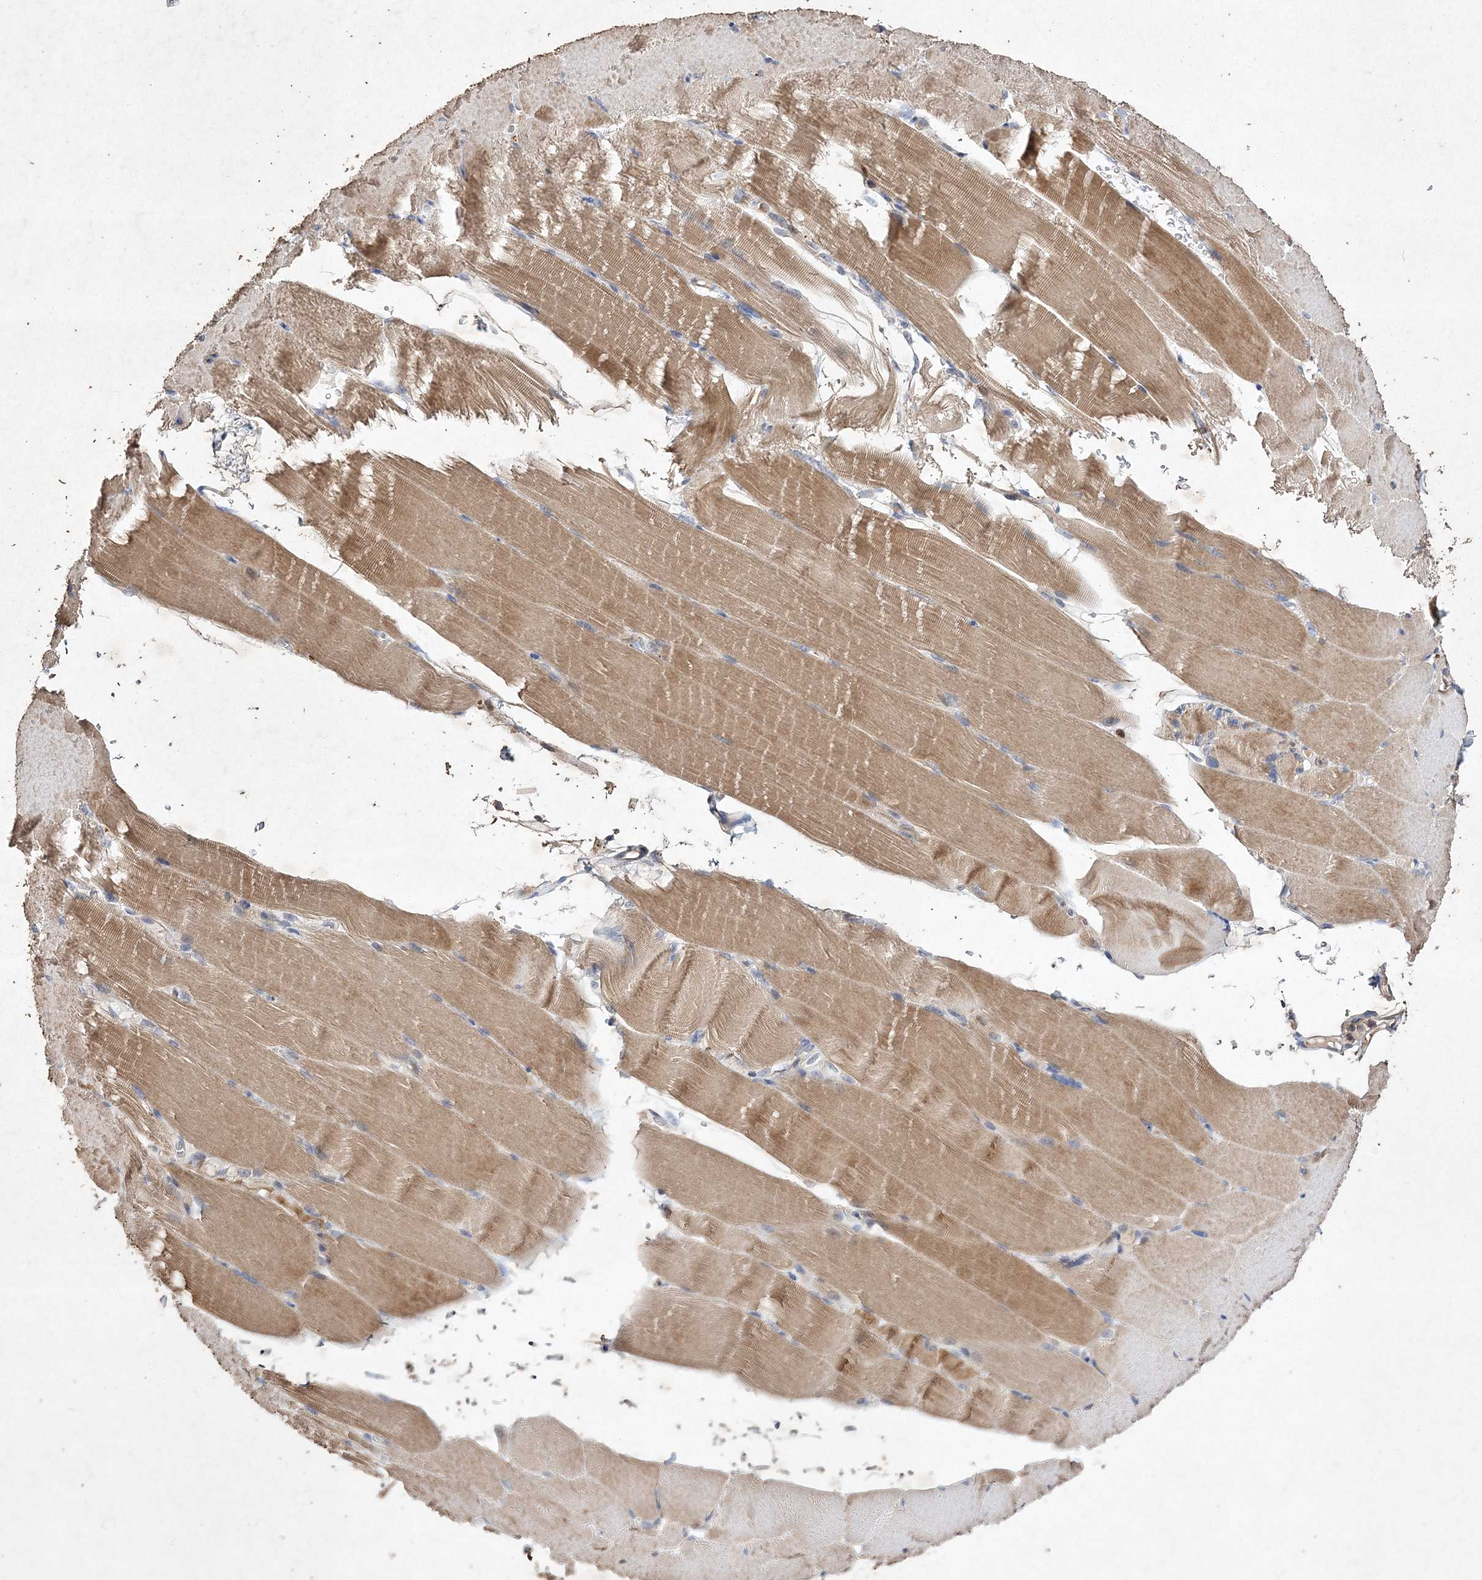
{"staining": {"intensity": "moderate", "quantity": ">75%", "location": "cytoplasmic/membranous"}, "tissue": "skeletal muscle", "cell_type": "Myocytes", "image_type": "normal", "snomed": [{"axis": "morphology", "description": "Normal tissue, NOS"}, {"axis": "topography", "description": "Skeletal muscle"}, {"axis": "topography", "description": "Parathyroid gland"}], "caption": "IHC of unremarkable human skeletal muscle shows medium levels of moderate cytoplasmic/membranous expression in approximately >75% of myocytes. The protein is stained brown, and the nuclei are stained in blue (DAB IHC with brightfield microscopy, high magnification).", "gene": "C3orf38", "patient": {"sex": "female", "age": 37}}